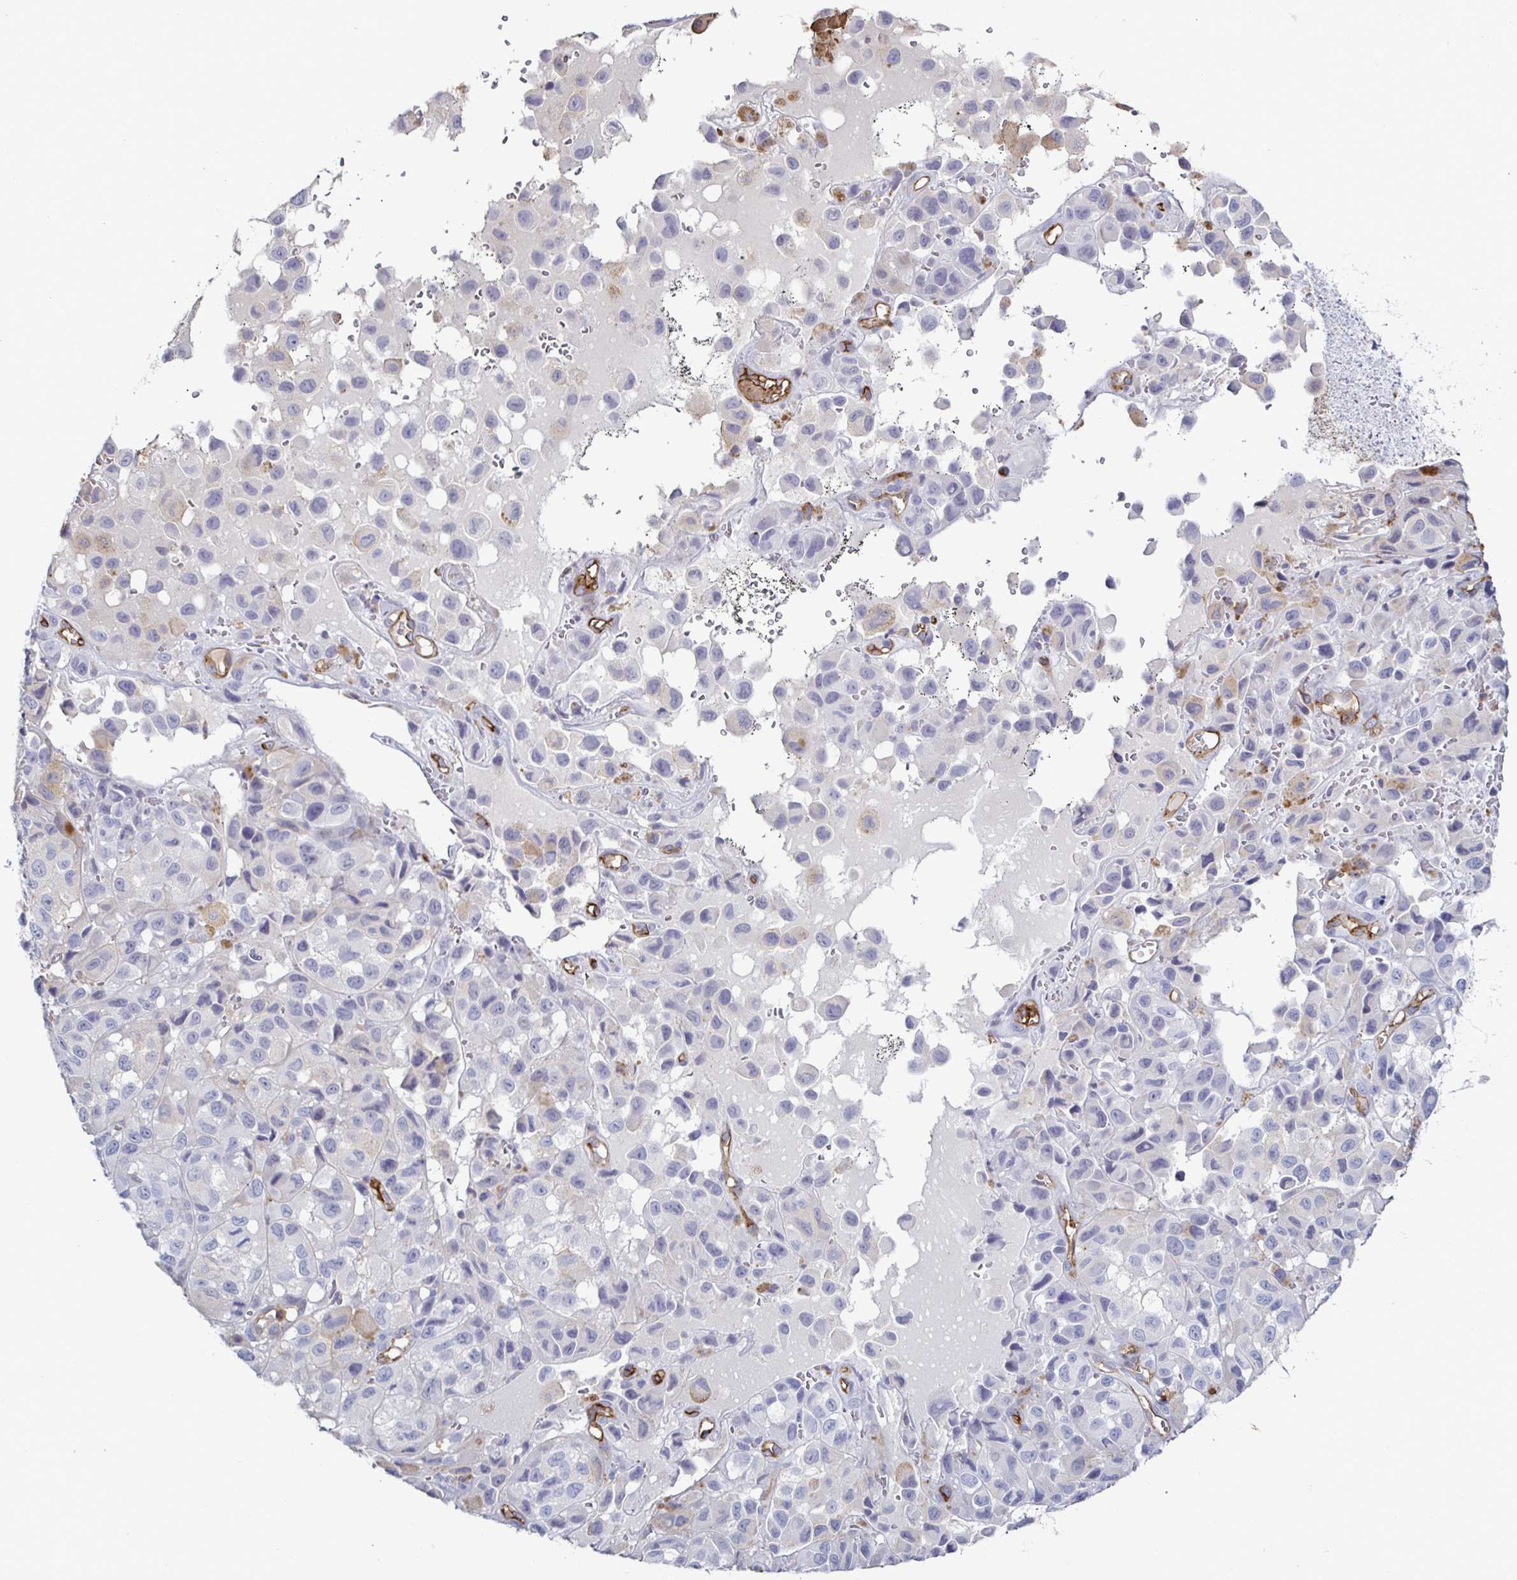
{"staining": {"intensity": "negative", "quantity": "none", "location": "none"}, "tissue": "melanoma", "cell_type": "Tumor cells", "image_type": "cancer", "snomed": [{"axis": "morphology", "description": "Malignant melanoma, NOS"}, {"axis": "topography", "description": "Skin"}], "caption": "This is an immunohistochemistry photomicrograph of human malignant melanoma. There is no staining in tumor cells.", "gene": "ACSBG2", "patient": {"sex": "male", "age": 93}}